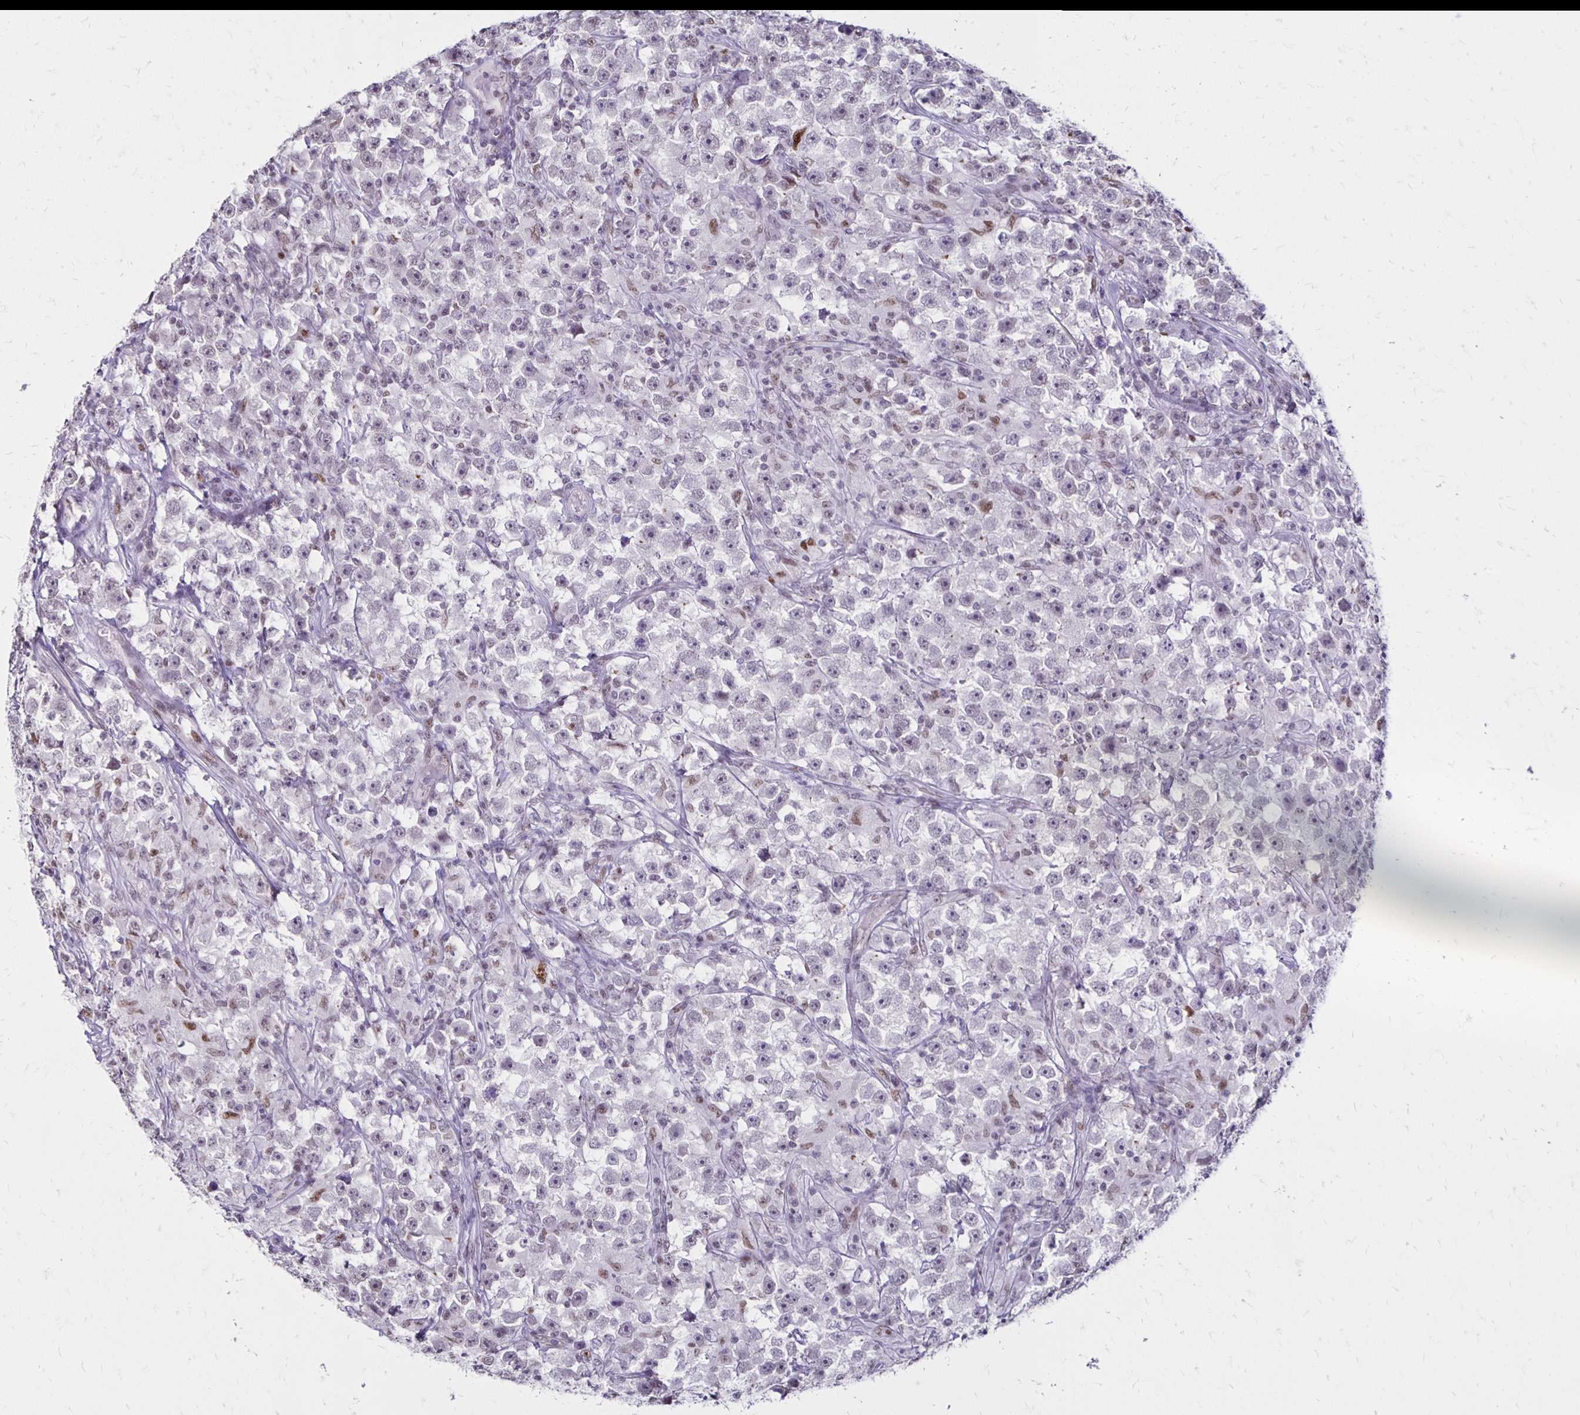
{"staining": {"intensity": "negative", "quantity": "none", "location": "none"}, "tissue": "testis cancer", "cell_type": "Tumor cells", "image_type": "cancer", "snomed": [{"axis": "morphology", "description": "Seminoma, NOS"}, {"axis": "topography", "description": "Testis"}], "caption": "Protein analysis of testis cancer demonstrates no significant positivity in tumor cells. Brightfield microscopy of IHC stained with DAB (3,3'-diaminobenzidine) (brown) and hematoxylin (blue), captured at high magnification.", "gene": "DDB2", "patient": {"sex": "male", "age": 33}}